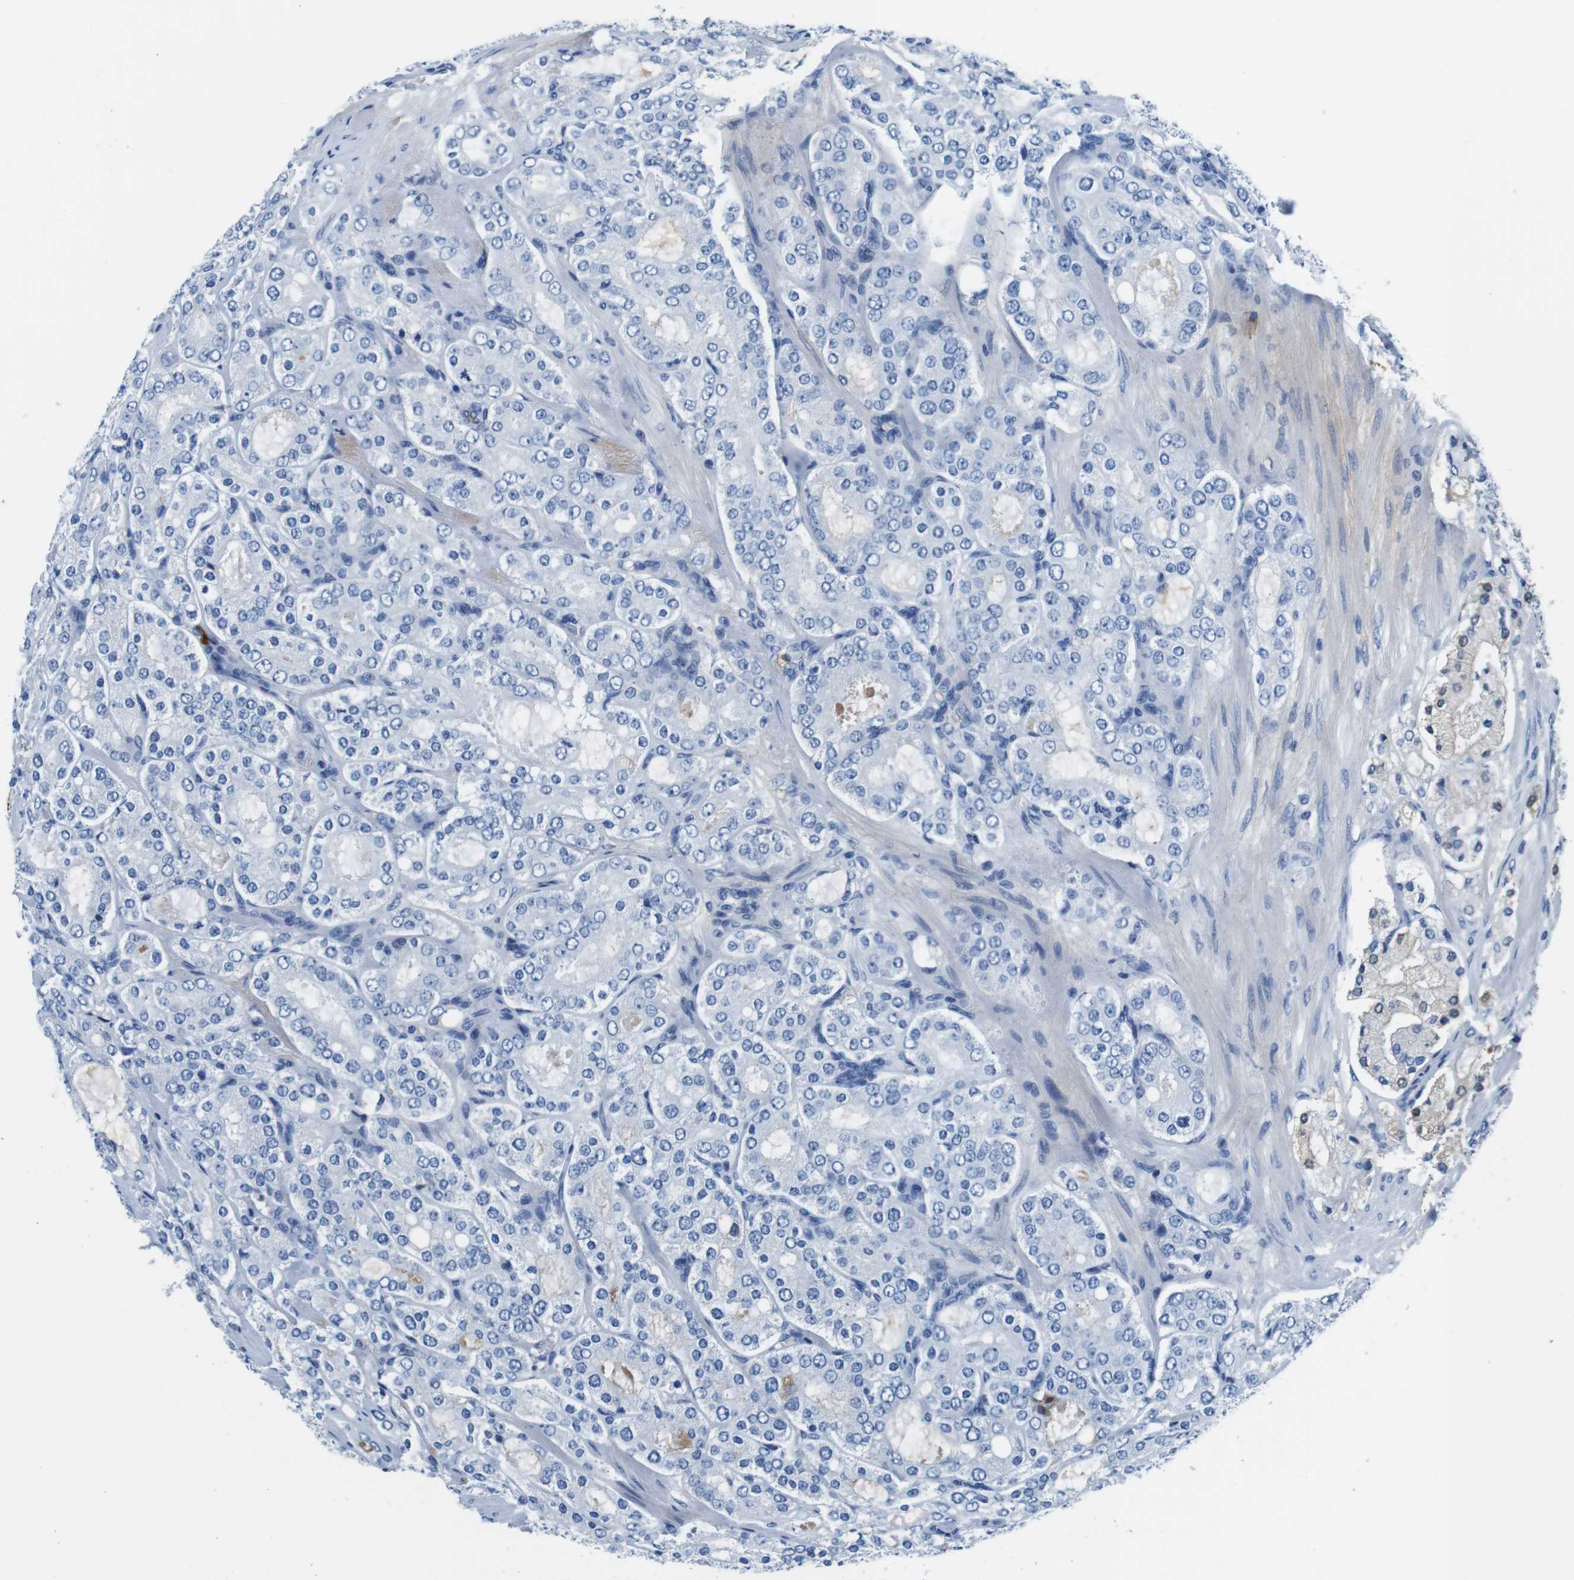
{"staining": {"intensity": "negative", "quantity": "none", "location": "none"}, "tissue": "prostate cancer", "cell_type": "Tumor cells", "image_type": "cancer", "snomed": [{"axis": "morphology", "description": "Adenocarcinoma, High grade"}, {"axis": "topography", "description": "Prostate"}], "caption": "A high-resolution image shows immunohistochemistry staining of prostate cancer (adenocarcinoma (high-grade)), which demonstrates no significant positivity in tumor cells.", "gene": "IGKC", "patient": {"sex": "male", "age": 65}}